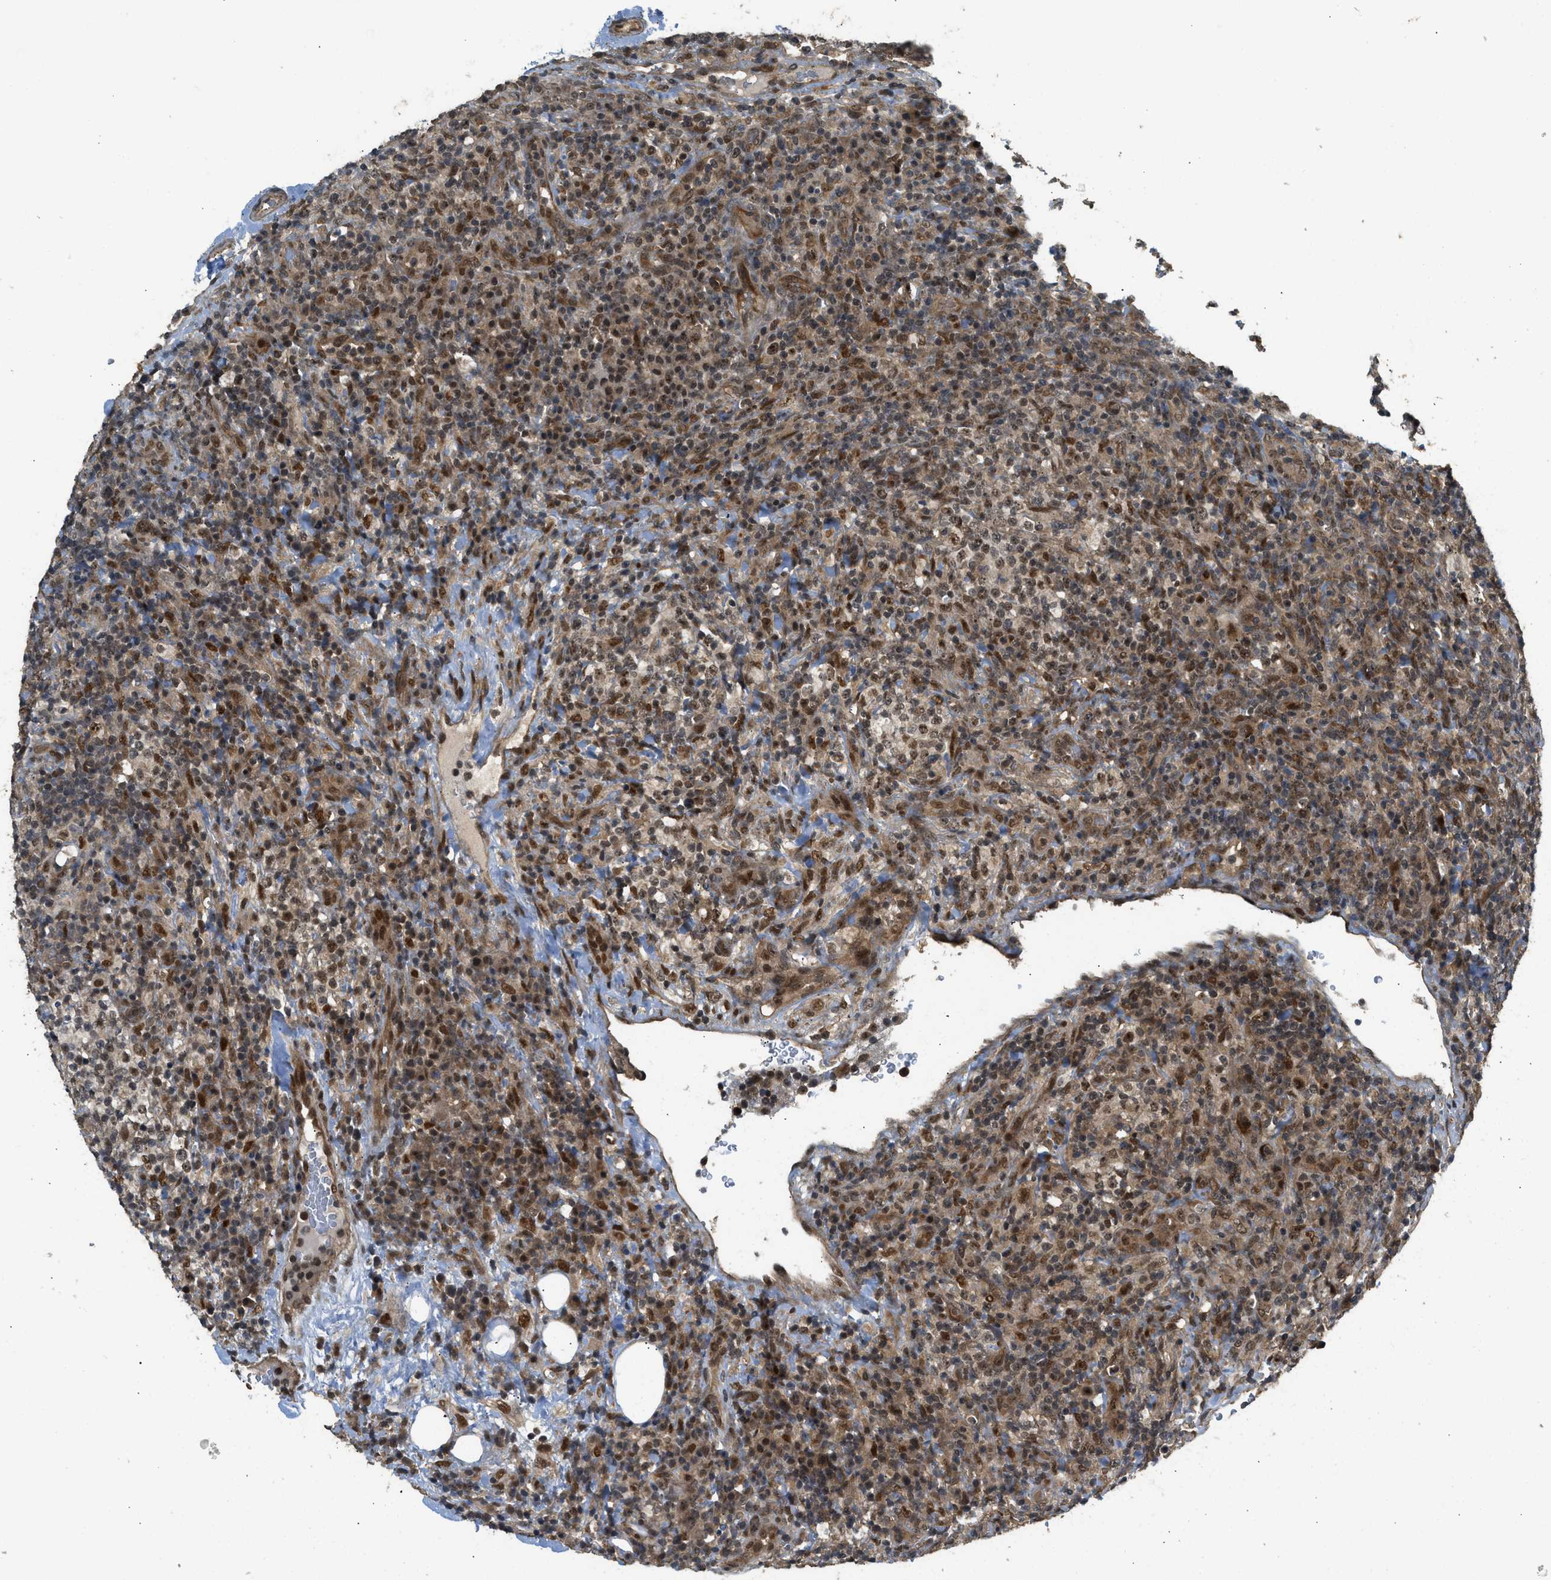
{"staining": {"intensity": "moderate", "quantity": ">75%", "location": "cytoplasmic/membranous,nuclear"}, "tissue": "lymphoma", "cell_type": "Tumor cells", "image_type": "cancer", "snomed": [{"axis": "morphology", "description": "Malignant lymphoma, non-Hodgkin's type, High grade"}, {"axis": "topography", "description": "Lymph node"}], "caption": "Immunohistochemistry (IHC) staining of lymphoma, which exhibits medium levels of moderate cytoplasmic/membranous and nuclear expression in approximately >75% of tumor cells indicating moderate cytoplasmic/membranous and nuclear protein expression. The staining was performed using DAB (brown) for protein detection and nuclei were counterstained in hematoxylin (blue).", "gene": "GET1", "patient": {"sex": "female", "age": 76}}